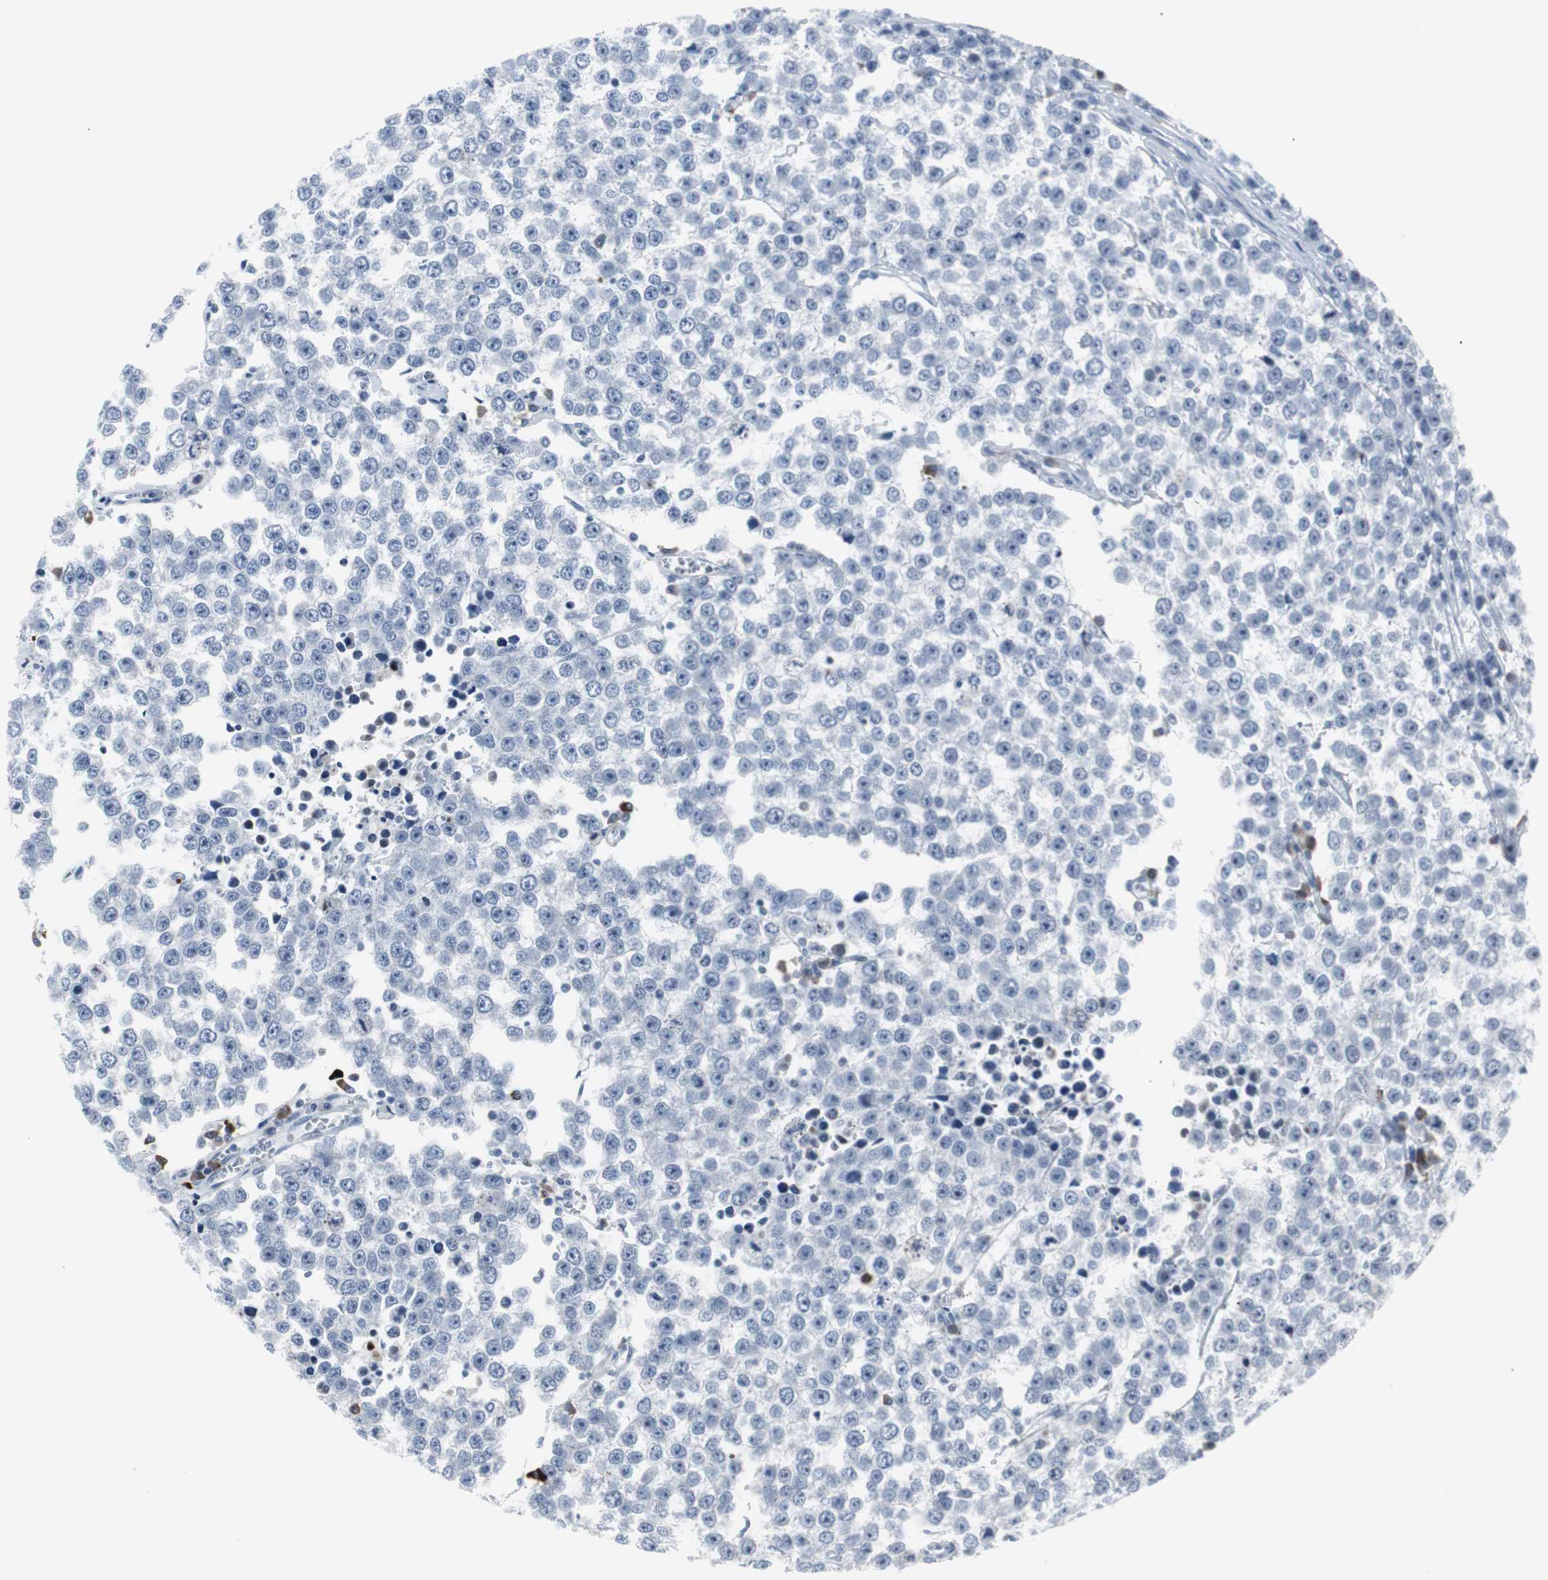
{"staining": {"intensity": "negative", "quantity": "none", "location": "none"}, "tissue": "testis cancer", "cell_type": "Tumor cells", "image_type": "cancer", "snomed": [{"axis": "morphology", "description": "Seminoma, NOS"}, {"axis": "morphology", "description": "Carcinoma, Embryonal, NOS"}, {"axis": "topography", "description": "Testis"}], "caption": "Human testis cancer stained for a protein using IHC shows no positivity in tumor cells.", "gene": "DOK1", "patient": {"sex": "male", "age": 52}}